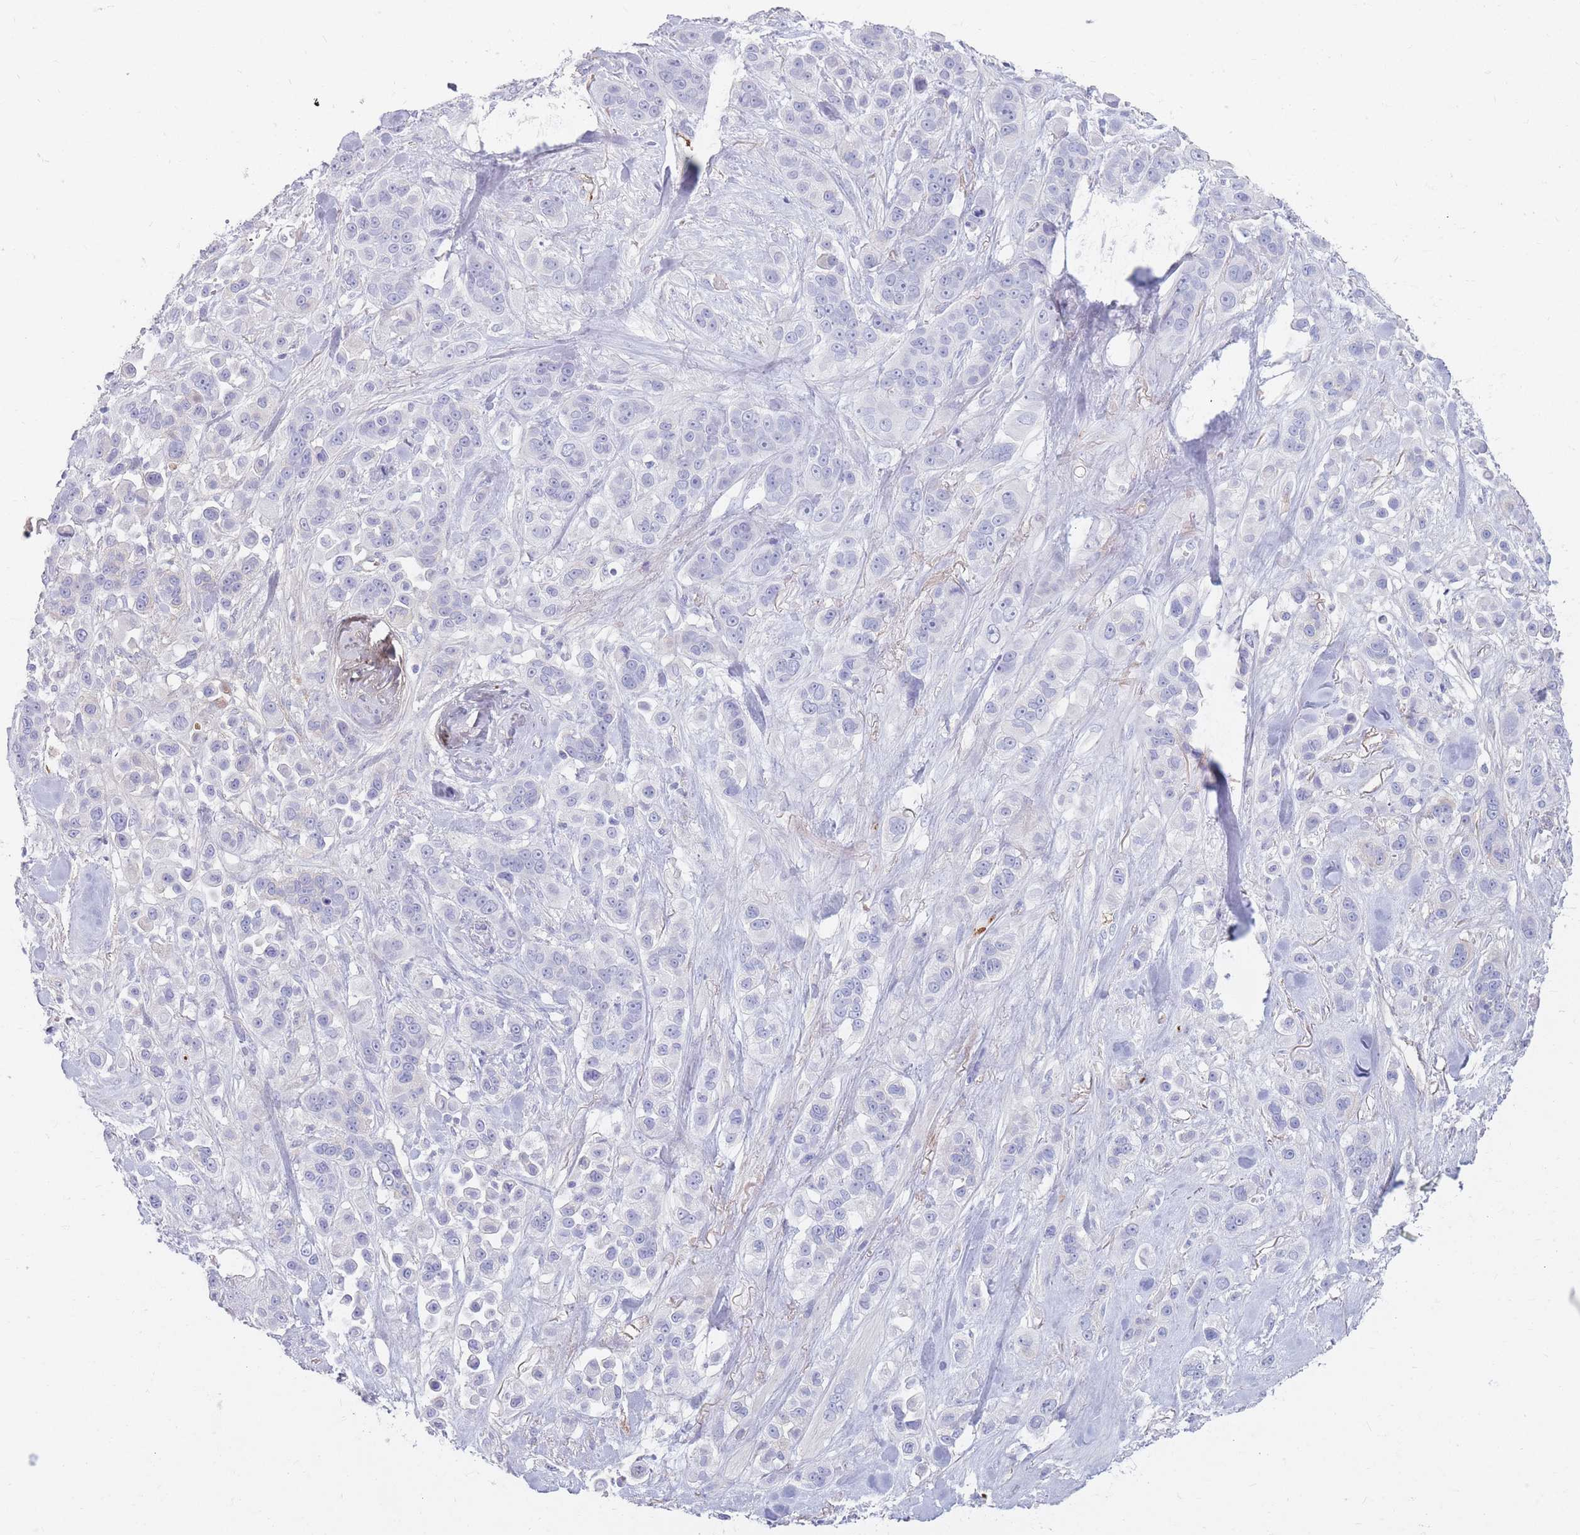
{"staining": {"intensity": "negative", "quantity": "none", "location": "none"}, "tissue": "skin cancer", "cell_type": "Tumor cells", "image_type": "cancer", "snomed": [{"axis": "morphology", "description": "Squamous cell carcinoma, NOS"}, {"axis": "topography", "description": "Skin"}], "caption": "The photomicrograph shows no significant expression in tumor cells of skin cancer.", "gene": "PRG4", "patient": {"sex": "male", "age": 67}}